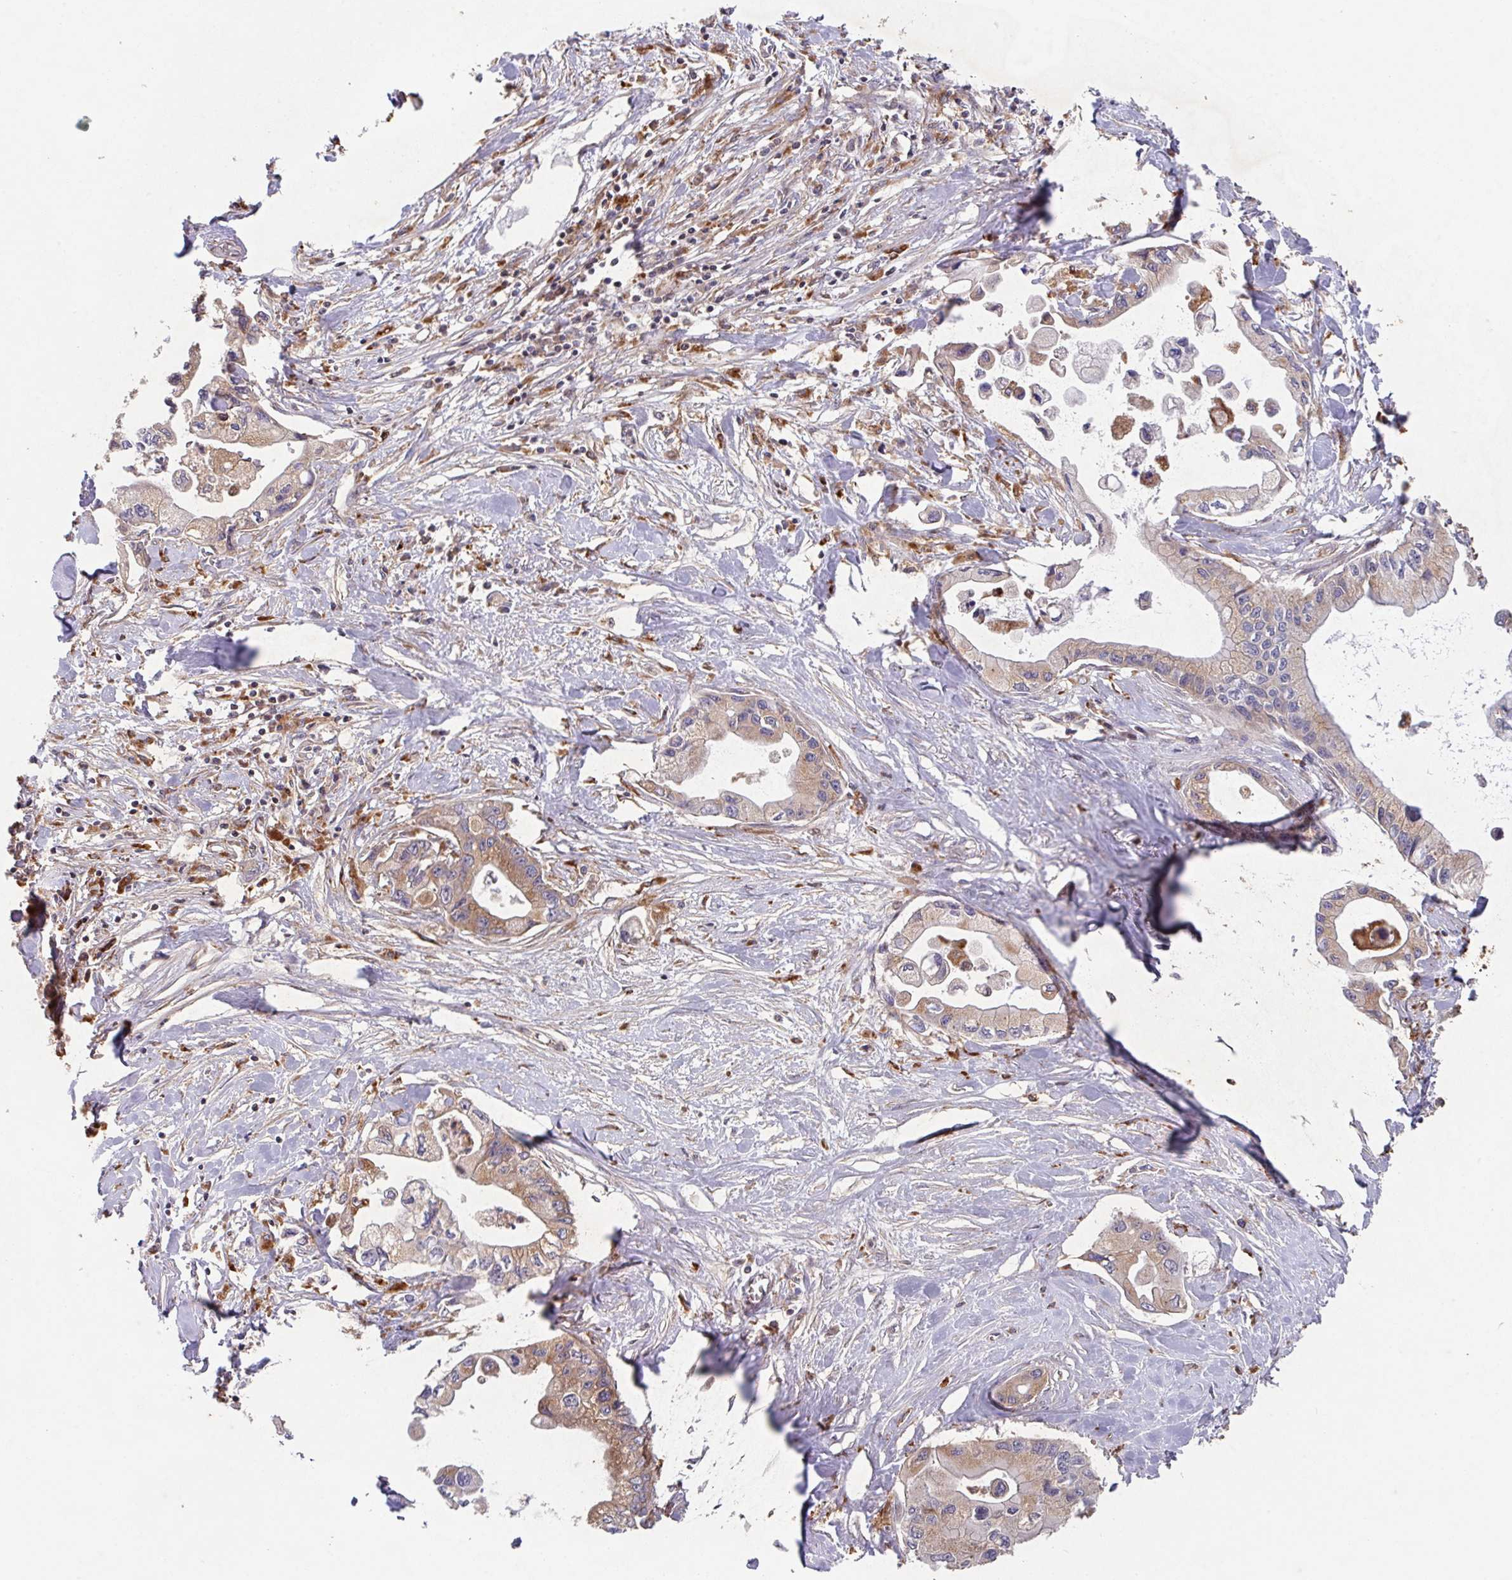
{"staining": {"intensity": "moderate", "quantity": ">75%", "location": "cytoplasmic/membranous"}, "tissue": "pancreatic cancer", "cell_type": "Tumor cells", "image_type": "cancer", "snomed": [{"axis": "morphology", "description": "Adenocarcinoma, NOS"}, {"axis": "topography", "description": "Pancreas"}], "caption": "Immunohistochemistry histopathology image of human pancreatic cancer stained for a protein (brown), which reveals medium levels of moderate cytoplasmic/membranous staining in about >75% of tumor cells.", "gene": "TRIM14", "patient": {"sex": "male", "age": 61}}